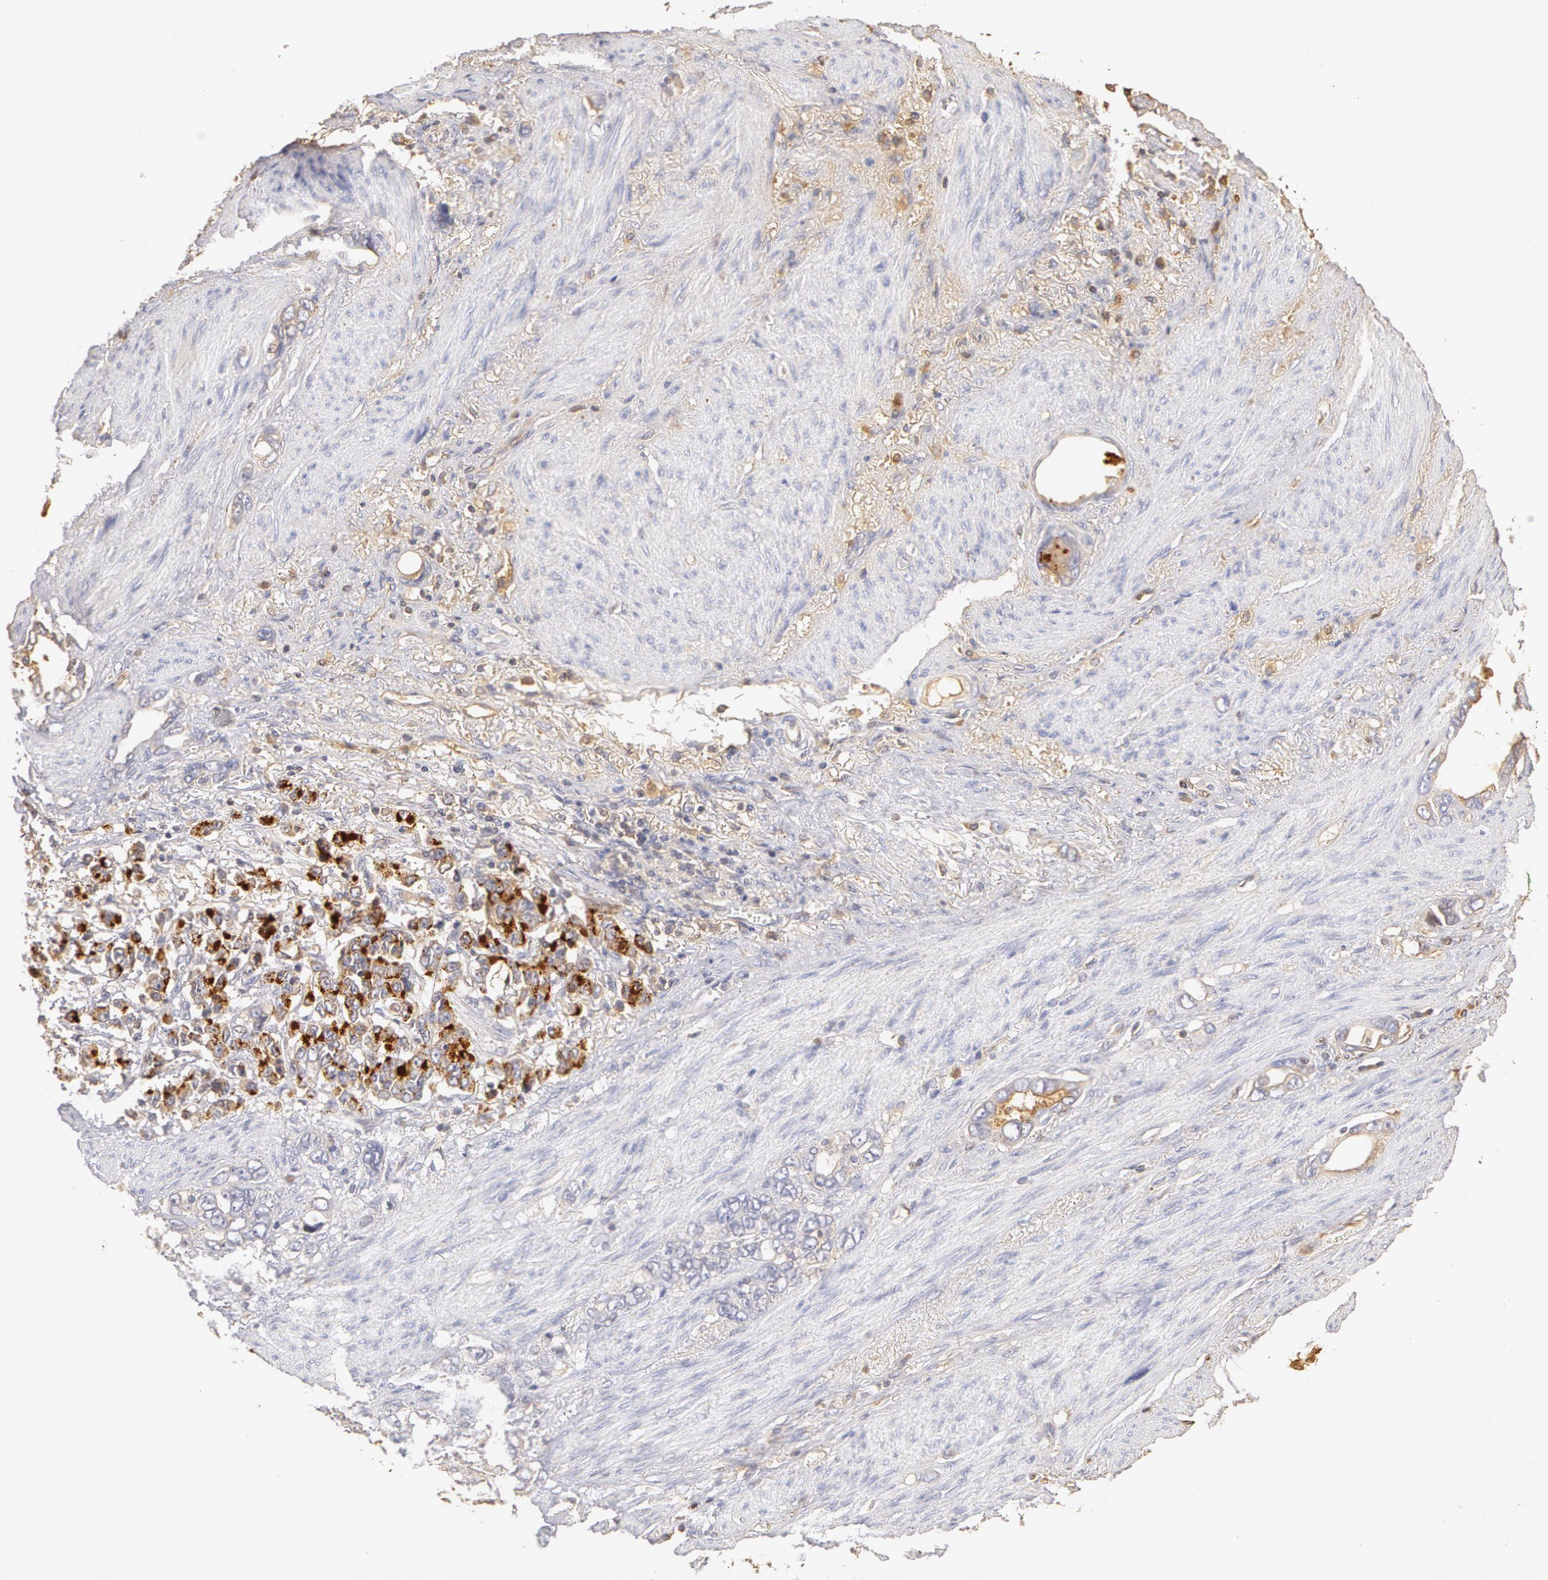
{"staining": {"intensity": "moderate", "quantity": "<25%", "location": "cytoplasmic/membranous"}, "tissue": "stomach cancer", "cell_type": "Tumor cells", "image_type": "cancer", "snomed": [{"axis": "morphology", "description": "Adenocarcinoma, NOS"}, {"axis": "topography", "description": "Stomach"}], "caption": "A low amount of moderate cytoplasmic/membranous positivity is appreciated in about <25% of tumor cells in stomach cancer tissue.", "gene": "TF", "patient": {"sex": "male", "age": 78}}